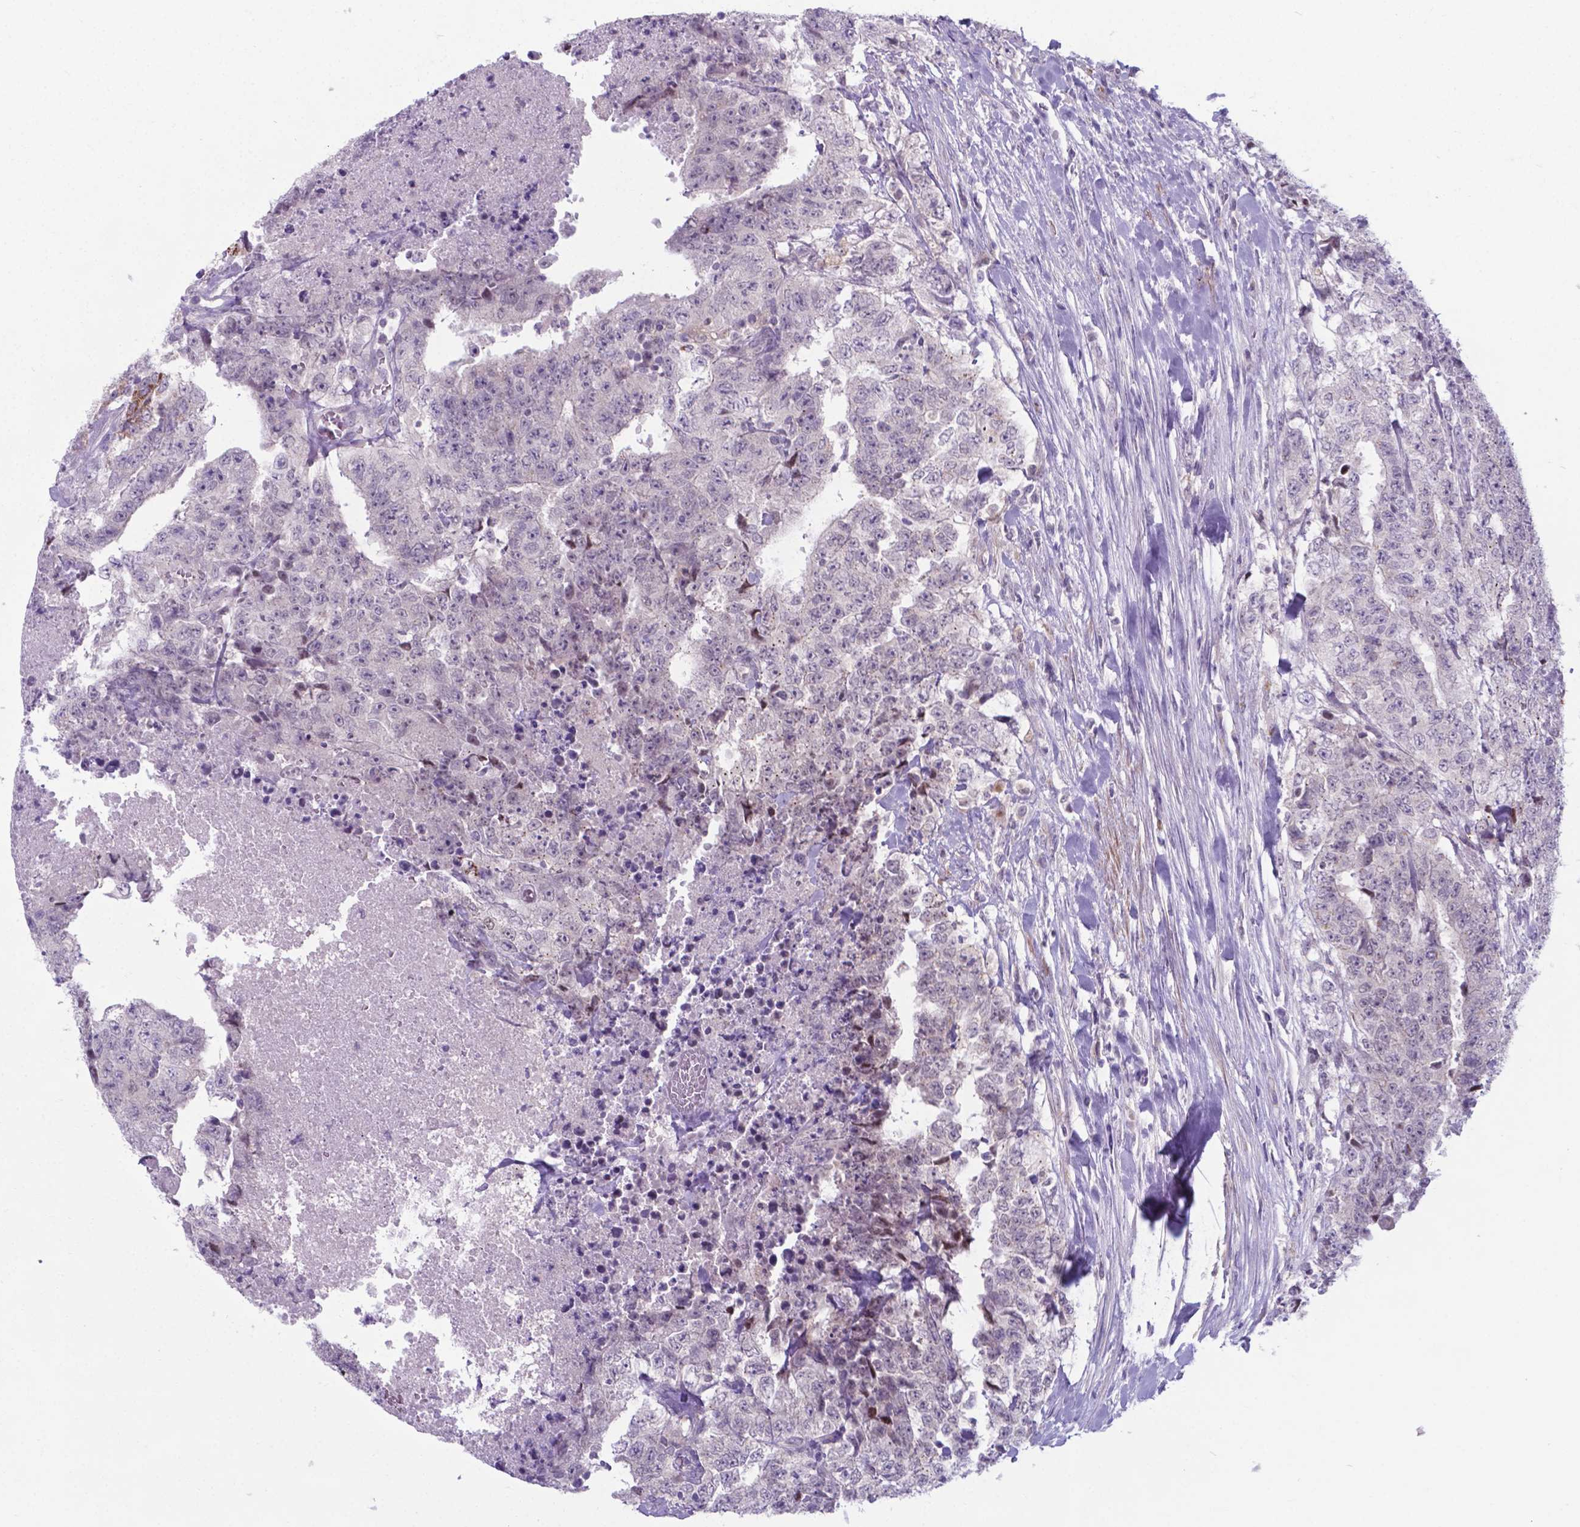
{"staining": {"intensity": "negative", "quantity": "none", "location": "none"}, "tissue": "testis cancer", "cell_type": "Tumor cells", "image_type": "cancer", "snomed": [{"axis": "morphology", "description": "Carcinoma, Embryonal, NOS"}, {"axis": "topography", "description": "Testis"}], "caption": "Immunohistochemistry (IHC) histopathology image of testis cancer (embryonal carcinoma) stained for a protein (brown), which reveals no expression in tumor cells.", "gene": "AP5B1", "patient": {"sex": "male", "age": 24}}